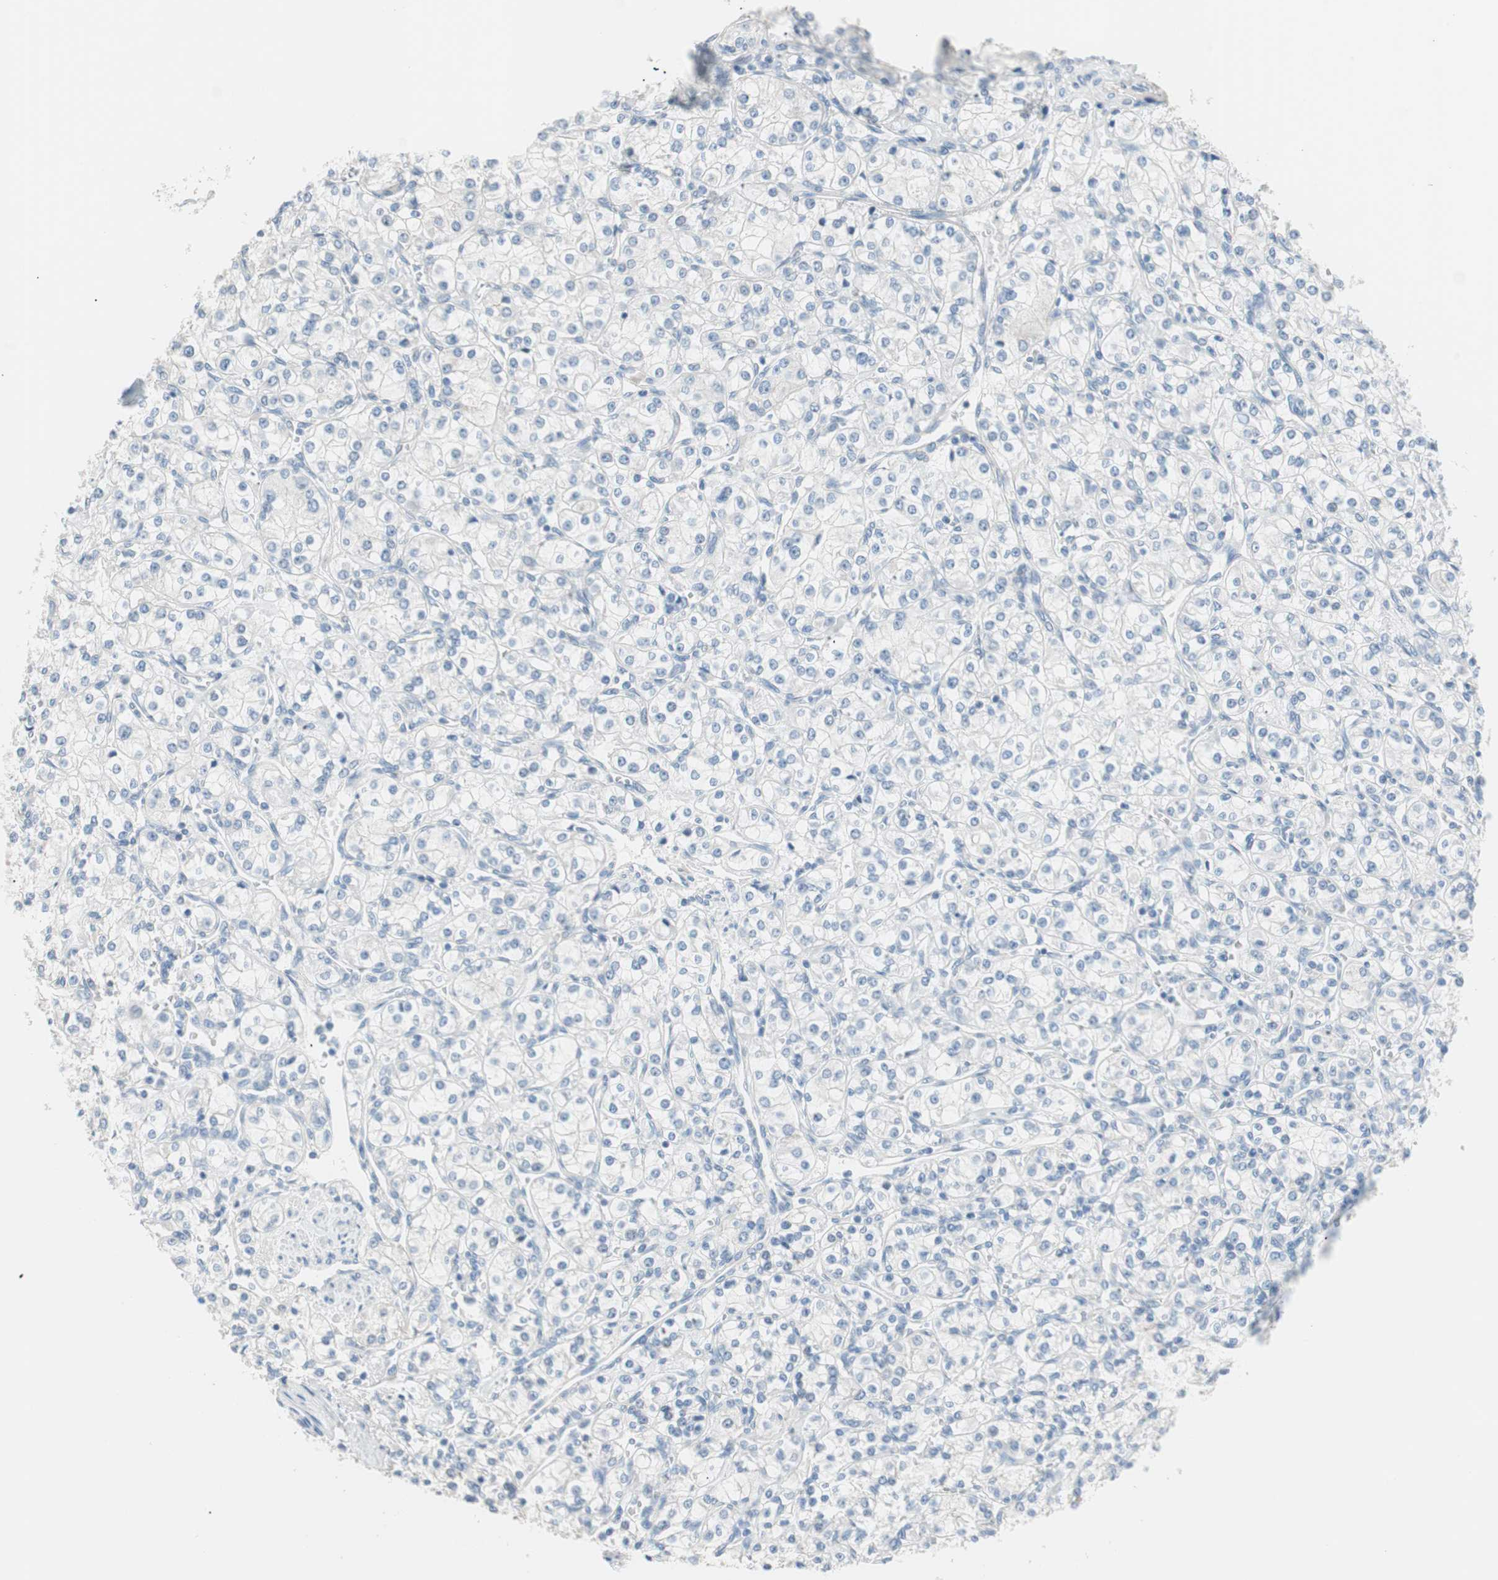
{"staining": {"intensity": "negative", "quantity": "none", "location": "none"}, "tissue": "renal cancer", "cell_type": "Tumor cells", "image_type": "cancer", "snomed": [{"axis": "morphology", "description": "Adenocarcinoma, NOS"}, {"axis": "topography", "description": "Kidney"}], "caption": "High magnification brightfield microscopy of renal cancer stained with DAB (brown) and counterstained with hematoxylin (blue): tumor cells show no significant positivity.", "gene": "VIL1", "patient": {"sex": "male", "age": 77}}